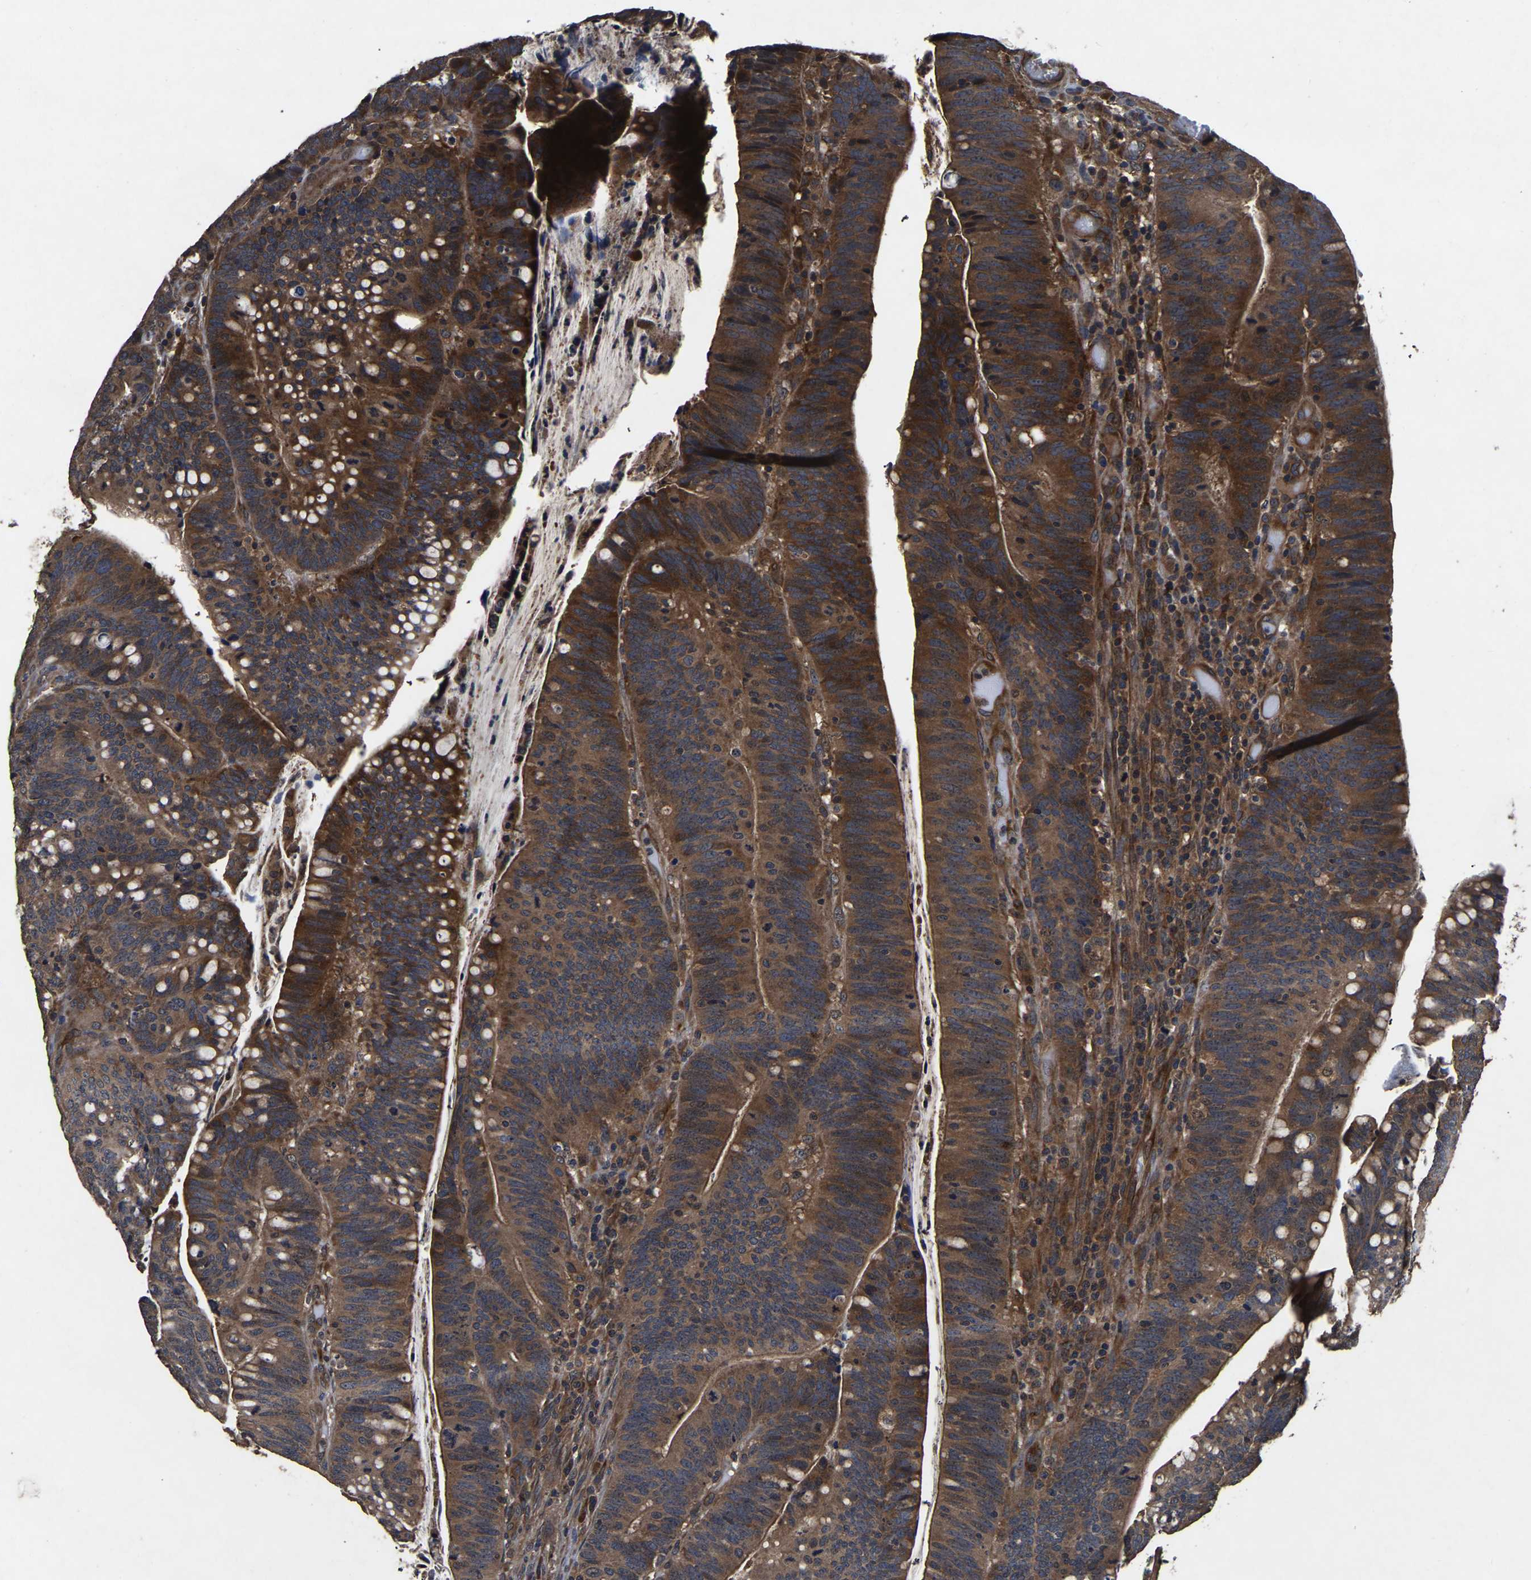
{"staining": {"intensity": "strong", "quantity": "25%-75%", "location": "cytoplasmic/membranous"}, "tissue": "colorectal cancer", "cell_type": "Tumor cells", "image_type": "cancer", "snomed": [{"axis": "morphology", "description": "Normal tissue, NOS"}, {"axis": "morphology", "description": "Adenocarcinoma, NOS"}, {"axis": "topography", "description": "Colon"}], "caption": "Immunohistochemistry (IHC) photomicrograph of neoplastic tissue: colorectal cancer (adenocarcinoma) stained using immunohistochemistry (IHC) displays high levels of strong protein expression localized specifically in the cytoplasmic/membranous of tumor cells, appearing as a cytoplasmic/membranous brown color.", "gene": "CRYZL1", "patient": {"sex": "female", "age": 66}}